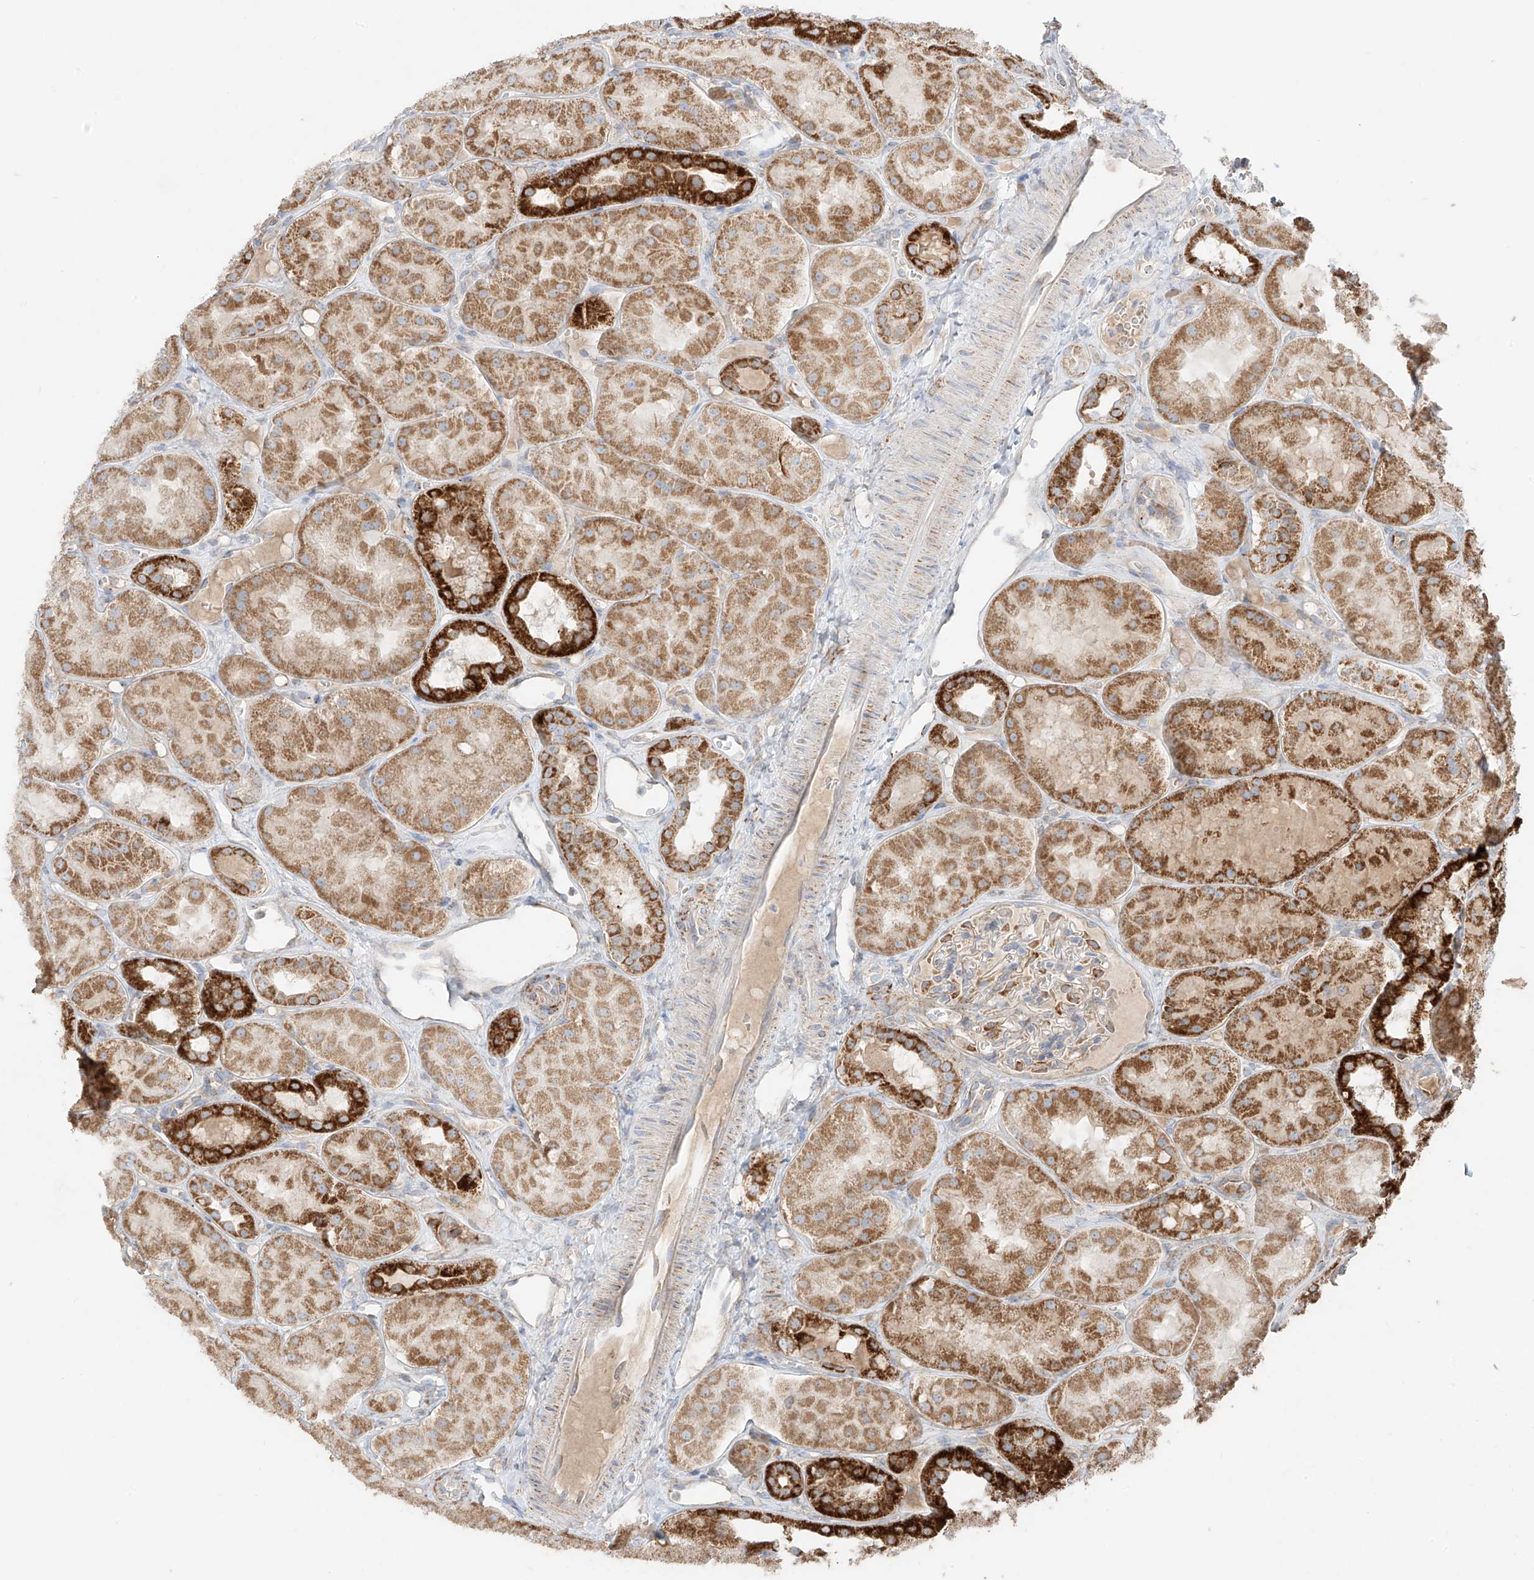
{"staining": {"intensity": "moderate", "quantity": "<25%", "location": "cytoplasmic/membranous"}, "tissue": "kidney", "cell_type": "Cells in glomeruli", "image_type": "normal", "snomed": [{"axis": "morphology", "description": "Normal tissue, NOS"}, {"axis": "topography", "description": "Kidney"}], "caption": "Immunohistochemistry image of benign human kidney stained for a protein (brown), which reveals low levels of moderate cytoplasmic/membranous staining in approximately <25% of cells in glomeruli.", "gene": "COLGALT2", "patient": {"sex": "male", "age": 16}}